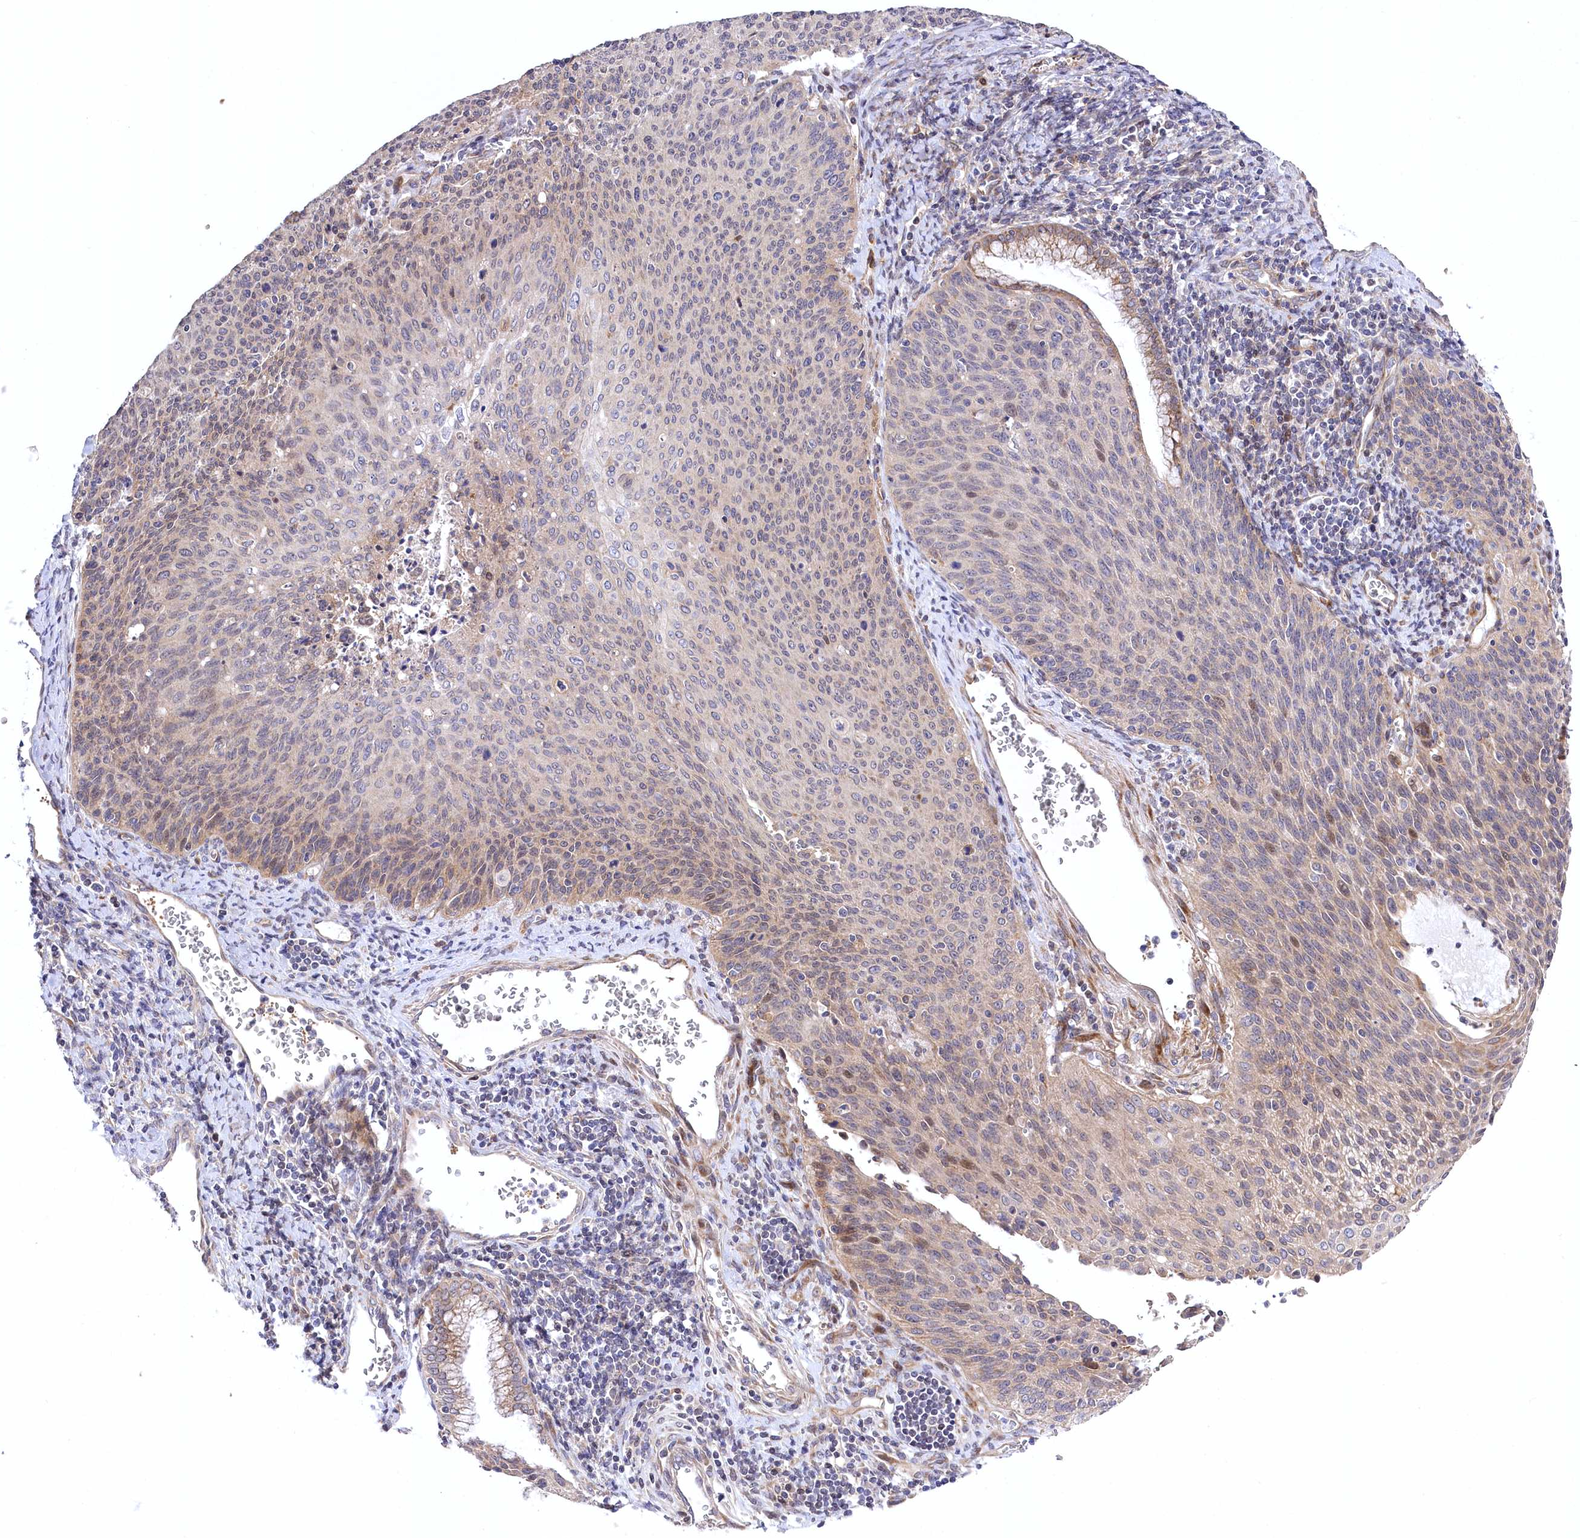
{"staining": {"intensity": "negative", "quantity": "none", "location": "none"}, "tissue": "cervical cancer", "cell_type": "Tumor cells", "image_type": "cancer", "snomed": [{"axis": "morphology", "description": "Squamous cell carcinoma, NOS"}, {"axis": "topography", "description": "Cervix"}], "caption": "This is an immunohistochemistry (IHC) histopathology image of cervical cancer. There is no staining in tumor cells.", "gene": "TRUB1", "patient": {"sex": "female", "age": 55}}